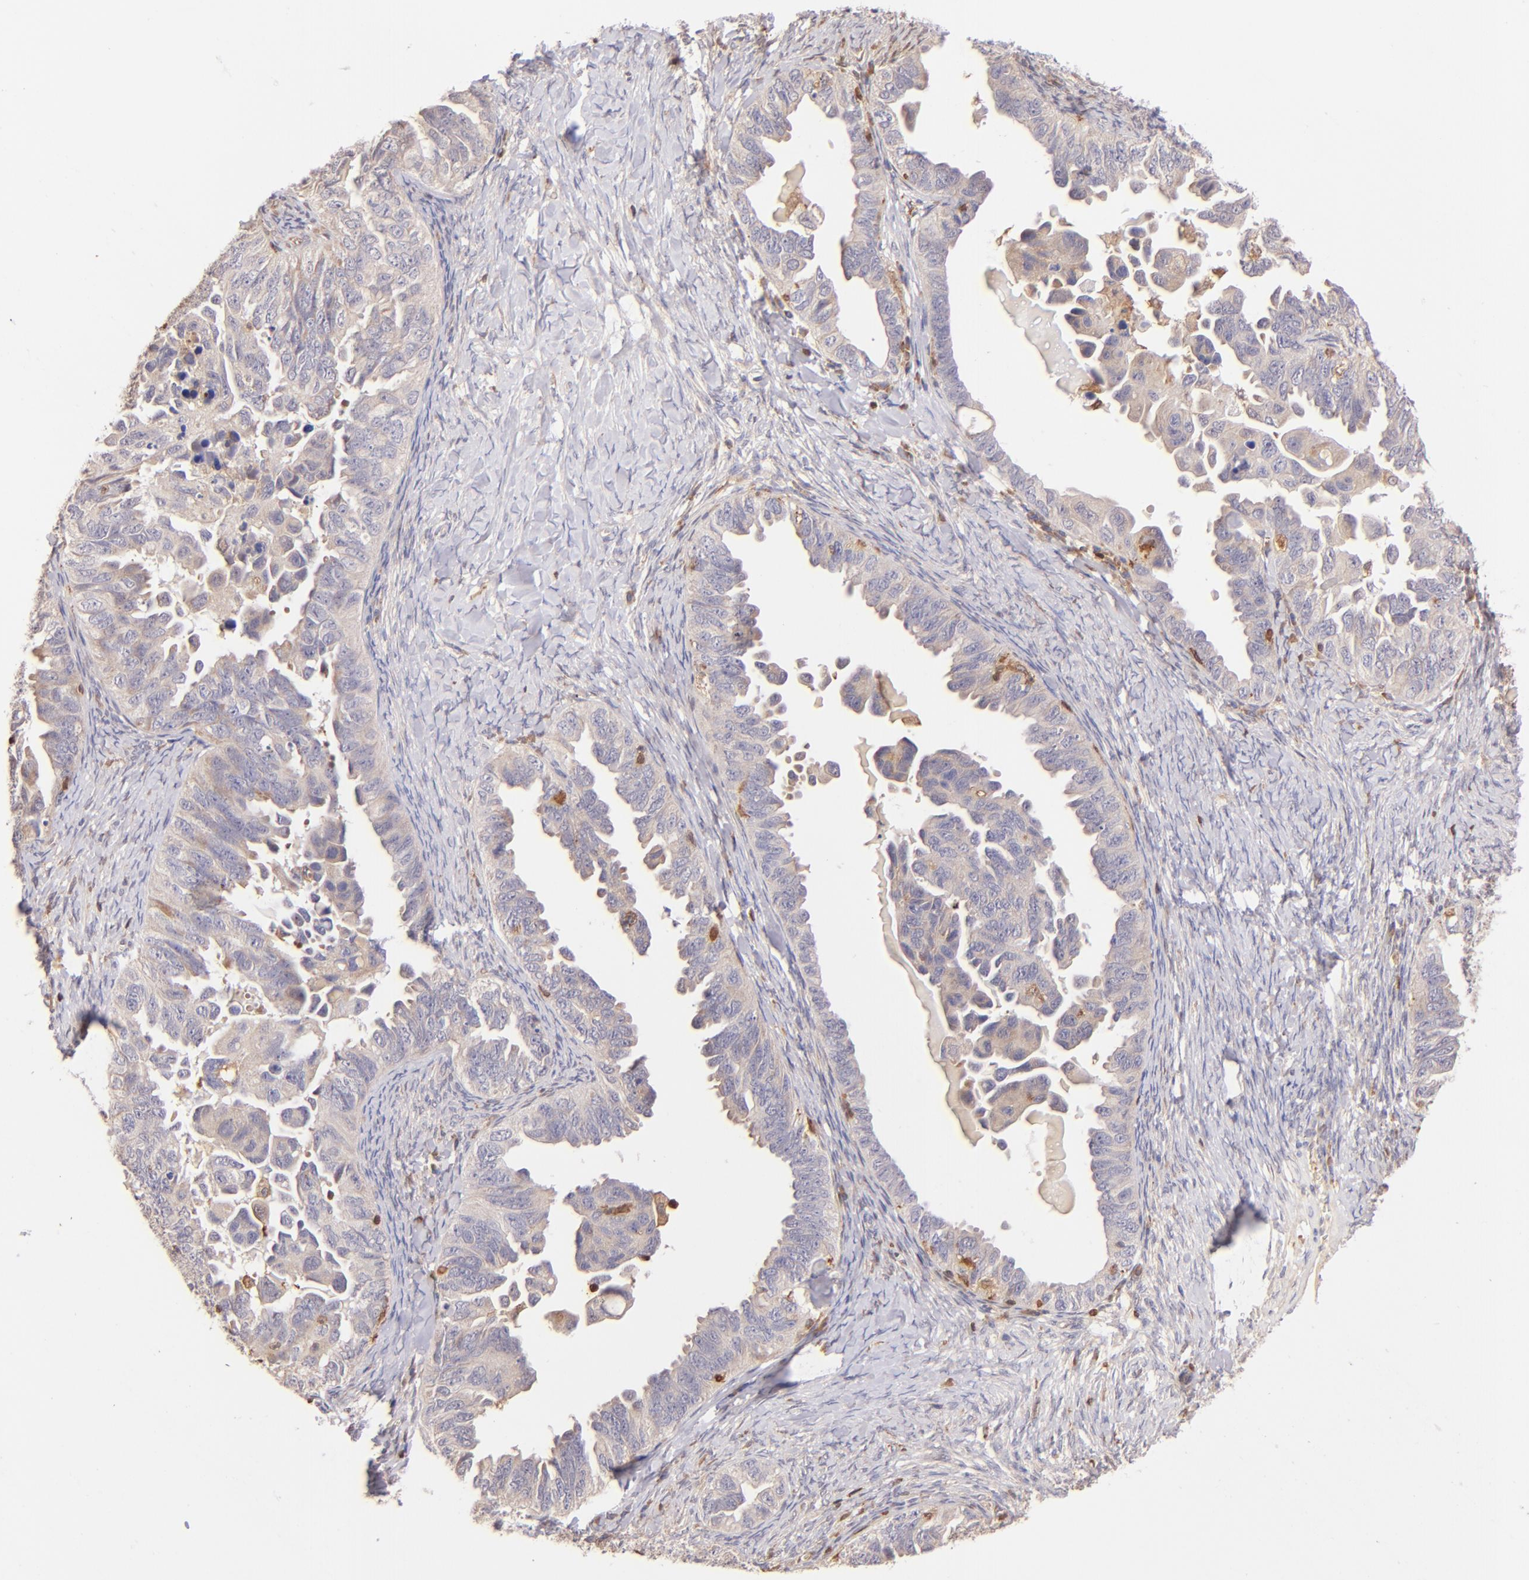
{"staining": {"intensity": "weak", "quantity": ">75%", "location": "cytoplasmic/membranous"}, "tissue": "ovarian cancer", "cell_type": "Tumor cells", "image_type": "cancer", "snomed": [{"axis": "morphology", "description": "Cystadenocarcinoma, serous, NOS"}, {"axis": "topography", "description": "Ovary"}], "caption": "The immunohistochemical stain shows weak cytoplasmic/membranous staining in tumor cells of ovarian cancer (serous cystadenocarcinoma) tissue.", "gene": "BTK", "patient": {"sex": "female", "age": 82}}